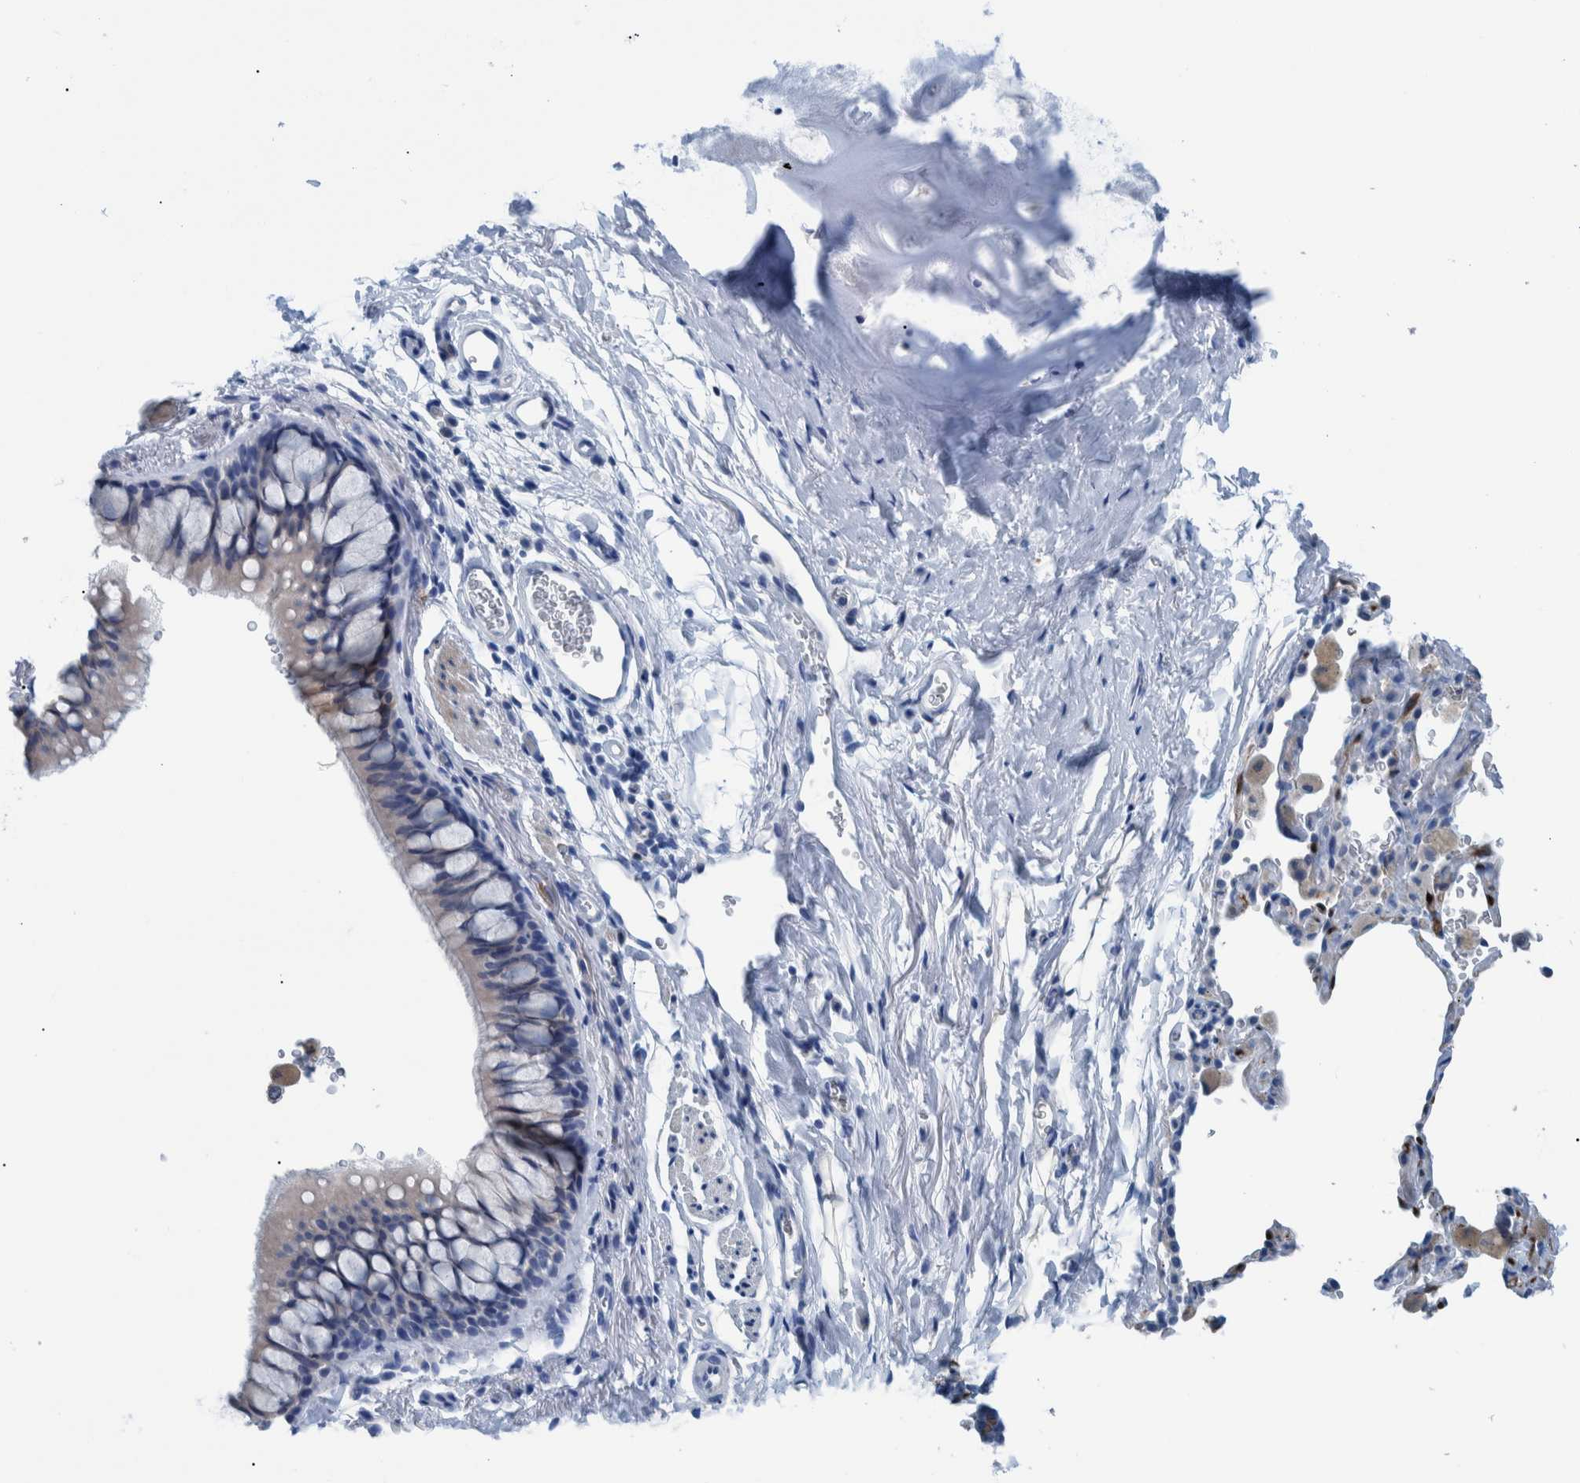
{"staining": {"intensity": "negative", "quantity": "none", "location": "none"}, "tissue": "bronchus", "cell_type": "Respiratory epithelial cells", "image_type": "normal", "snomed": [{"axis": "morphology", "description": "Normal tissue, NOS"}, {"axis": "topography", "description": "Cartilage tissue"}, {"axis": "topography", "description": "Bronchus"}], "caption": "Protein analysis of normal bronchus demonstrates no significant staining in respiratory epithelial cells. (Brightfield microscopy of DAB (3,3'-diaminobenzidine) immunohistochemistry at high magnification).", "gene": "IDO1", "patient": {"sex": "female", "age": 53}}